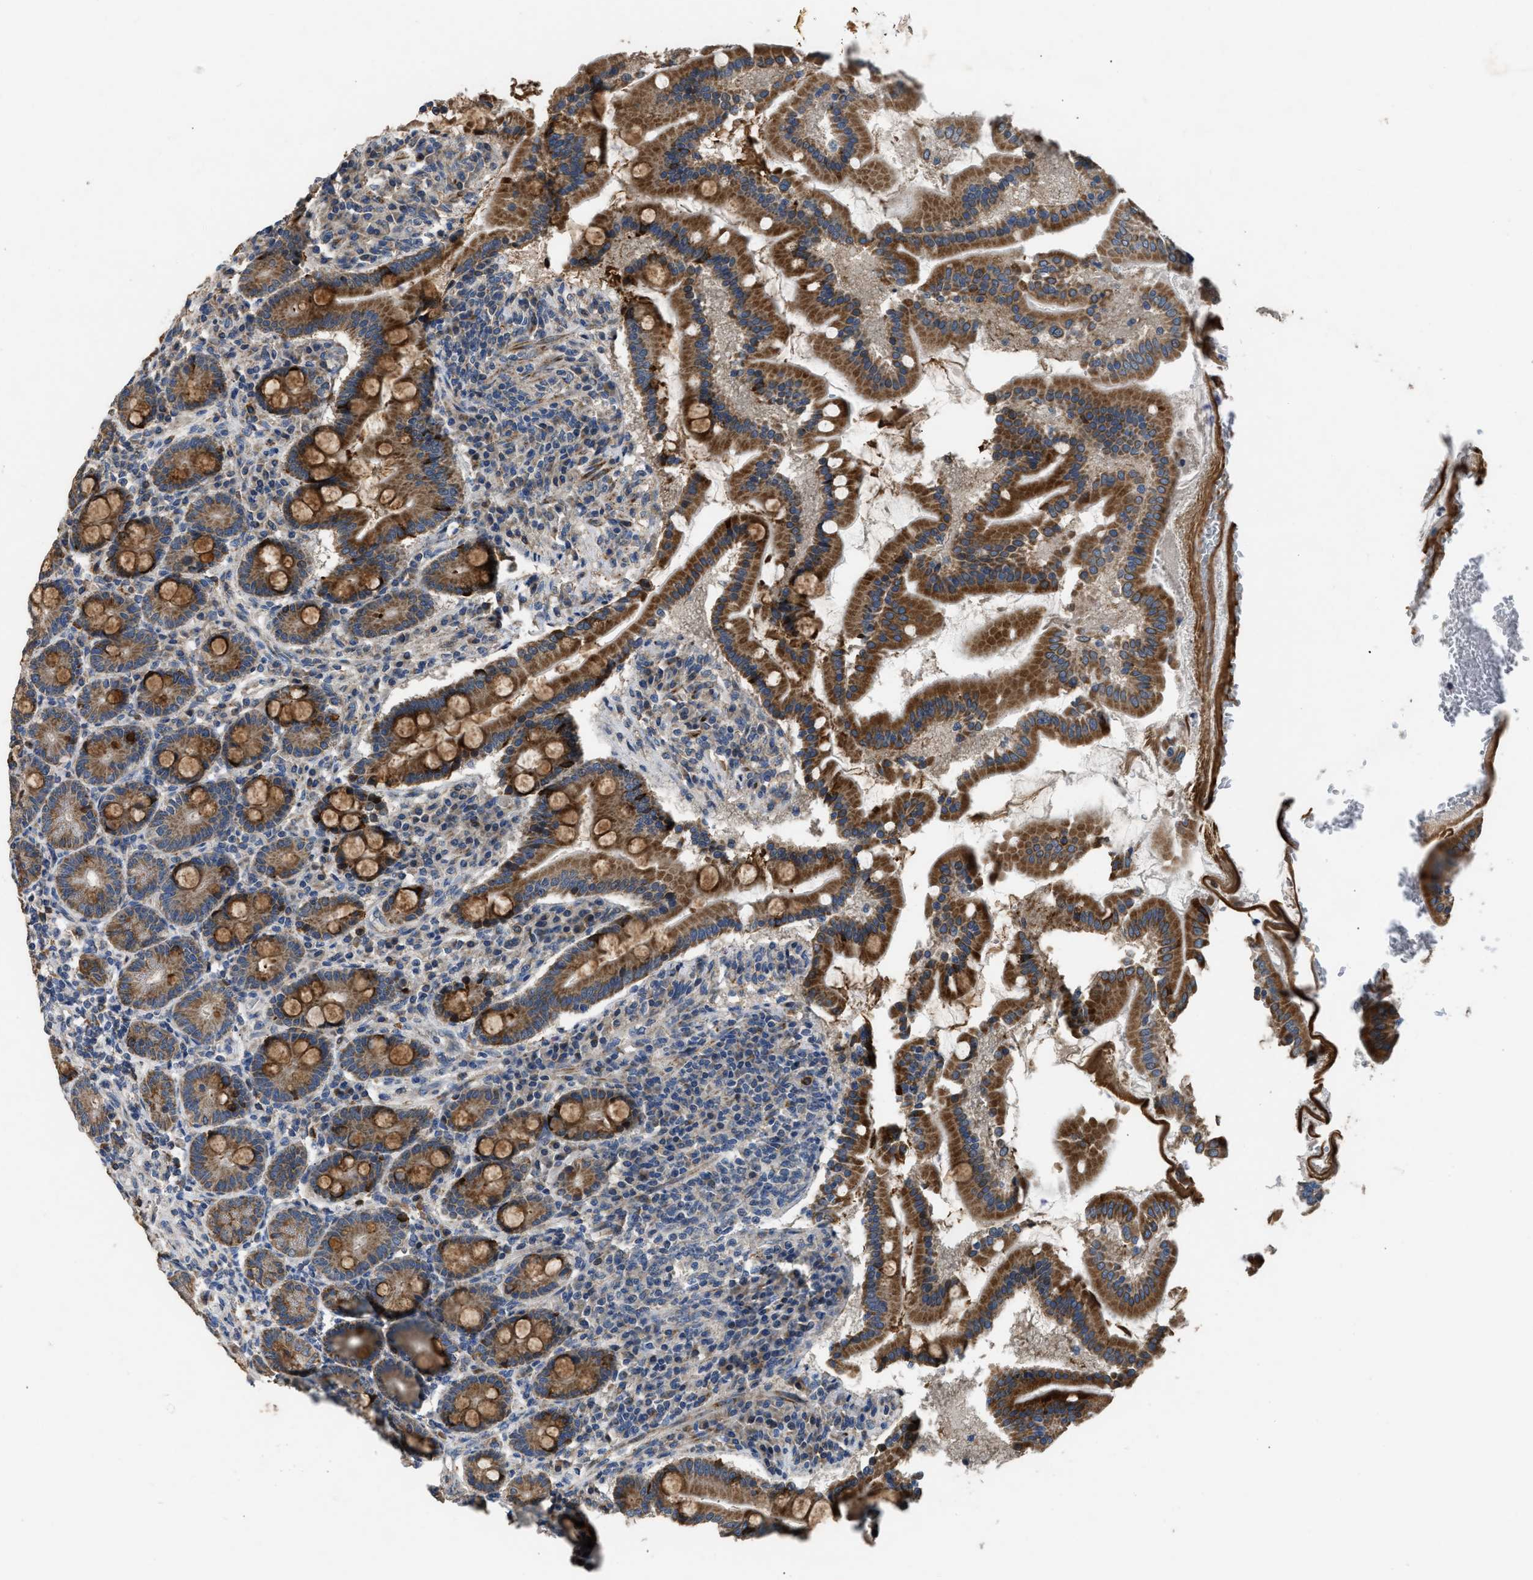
{"staining": {"intensity": "strong", "quantity": ">75%", "location": "cytoplasmic/membranous"}, "tissue": "duodenum", "cell_type": "Glandular cells", "image_type": "normal", "snomed": [{"axis": "morphology", "description": "Normal tissue, NOS"}, {"axis": "topography", "description": "Duodenum"}], "caption": "Strong cytoplasmic/membranous expression is present in about >75% of glandular cells in benign duodenum. The protein of interest is stained brown, and the nuclei are stained in blue (DAB (3,3'-diaminobenzidine) IHC with brightfield microscopy, high magnification).", "gene": "TMEM150A", "patient": {"sex": "male", "age": 50}}